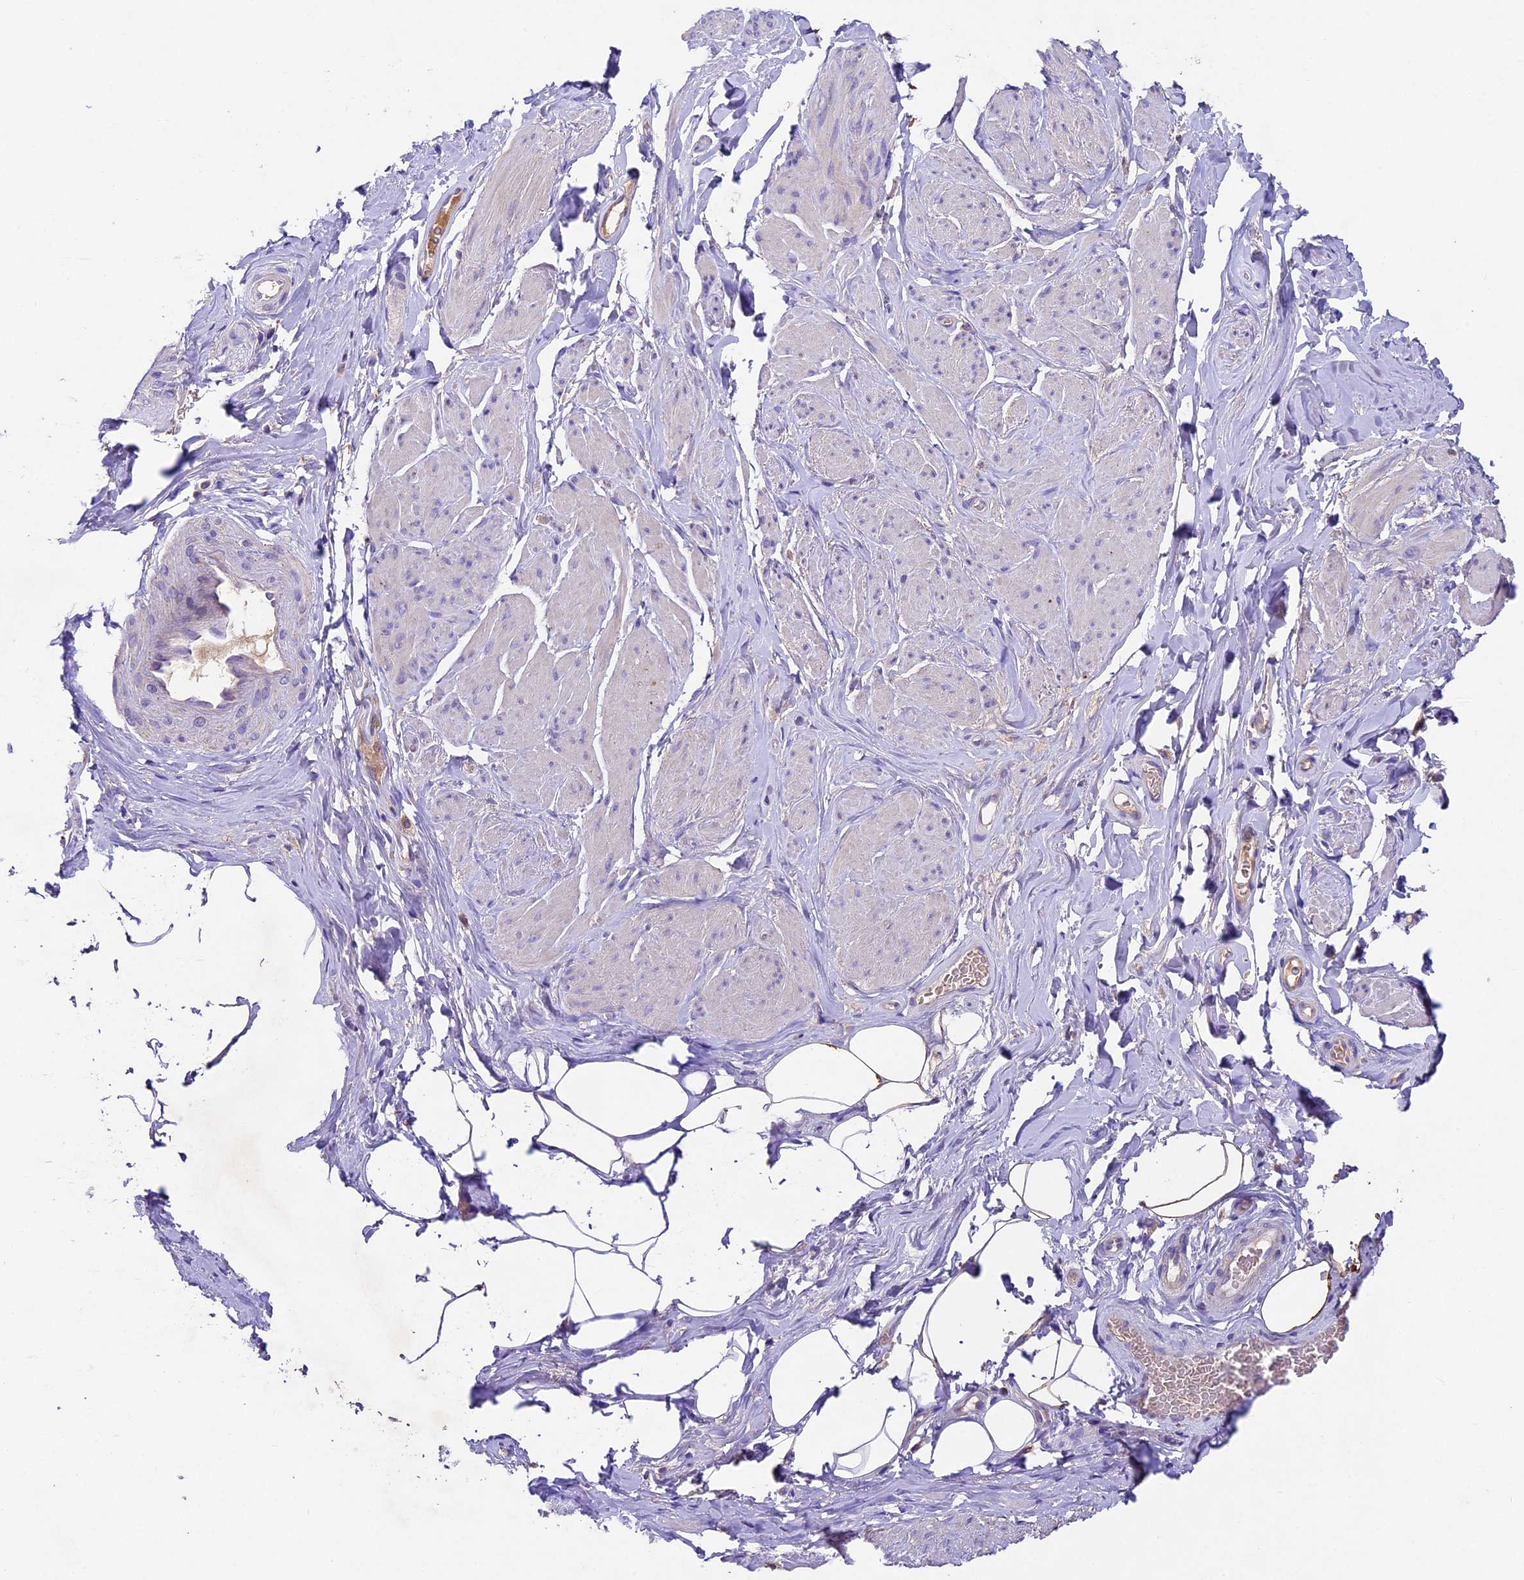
{"staining": {"intensity": "negative", "quantity": "none", "location": "none"}, "tissue": "smooth muscle", "cell_type": "Smooth muscle cells", "image_type": "normal", "snomed": [{"axis": "morphology", "description": "Normal tissue, NOS"}, {"axis": "topography", "description": "Smooth muscle"}, {"axis": "topography", "description": "Peripheral nerve tissue"}], "caption": "IHC photomicrograph of benign human smooth muscle stained for a protein (brown), which demonstrates no positivity in smooth muscle cells.", "gene": "PMPCB", "patient": {"sex": "male", "age": 69}}